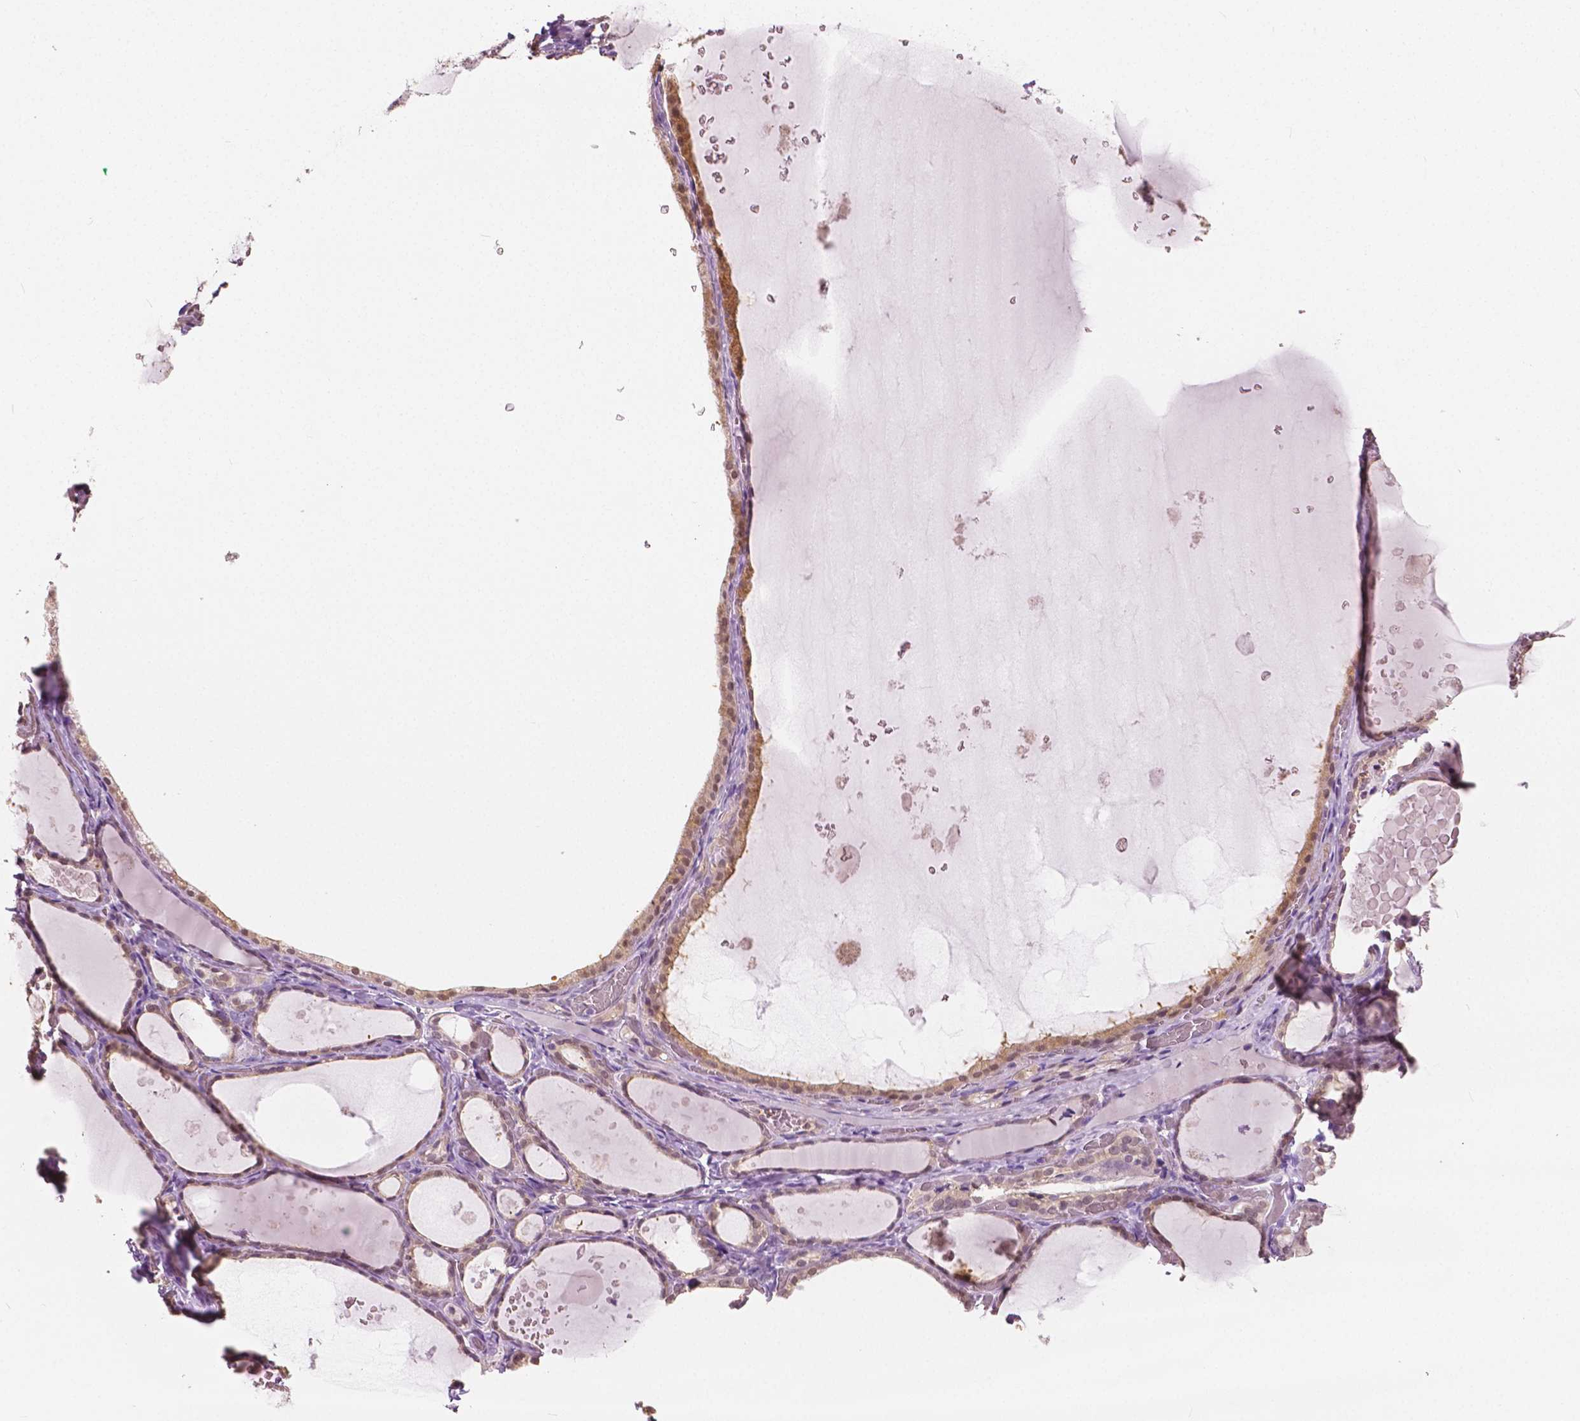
{"staining": {"intensity": "weak", "quantity": ">75%", "location": "nuclear"}, "tissue": "thyroid gland", "cell_type": "Glandular cells", "image_type": "normal", "snomed": [{"axis": "morphology", "description": "Normal tissue, NOS"}, {"axis": "topography", "description": "Thyroid gland"}], "caption": "A high-resolution image shows immunohistochemistry staining of unremarkable thyroid gland, which displays weak nuclear positivity in approximately >75% of glandular cells.", "gene": "TKFC", "patient": {"sex": "female", "age": 56}}